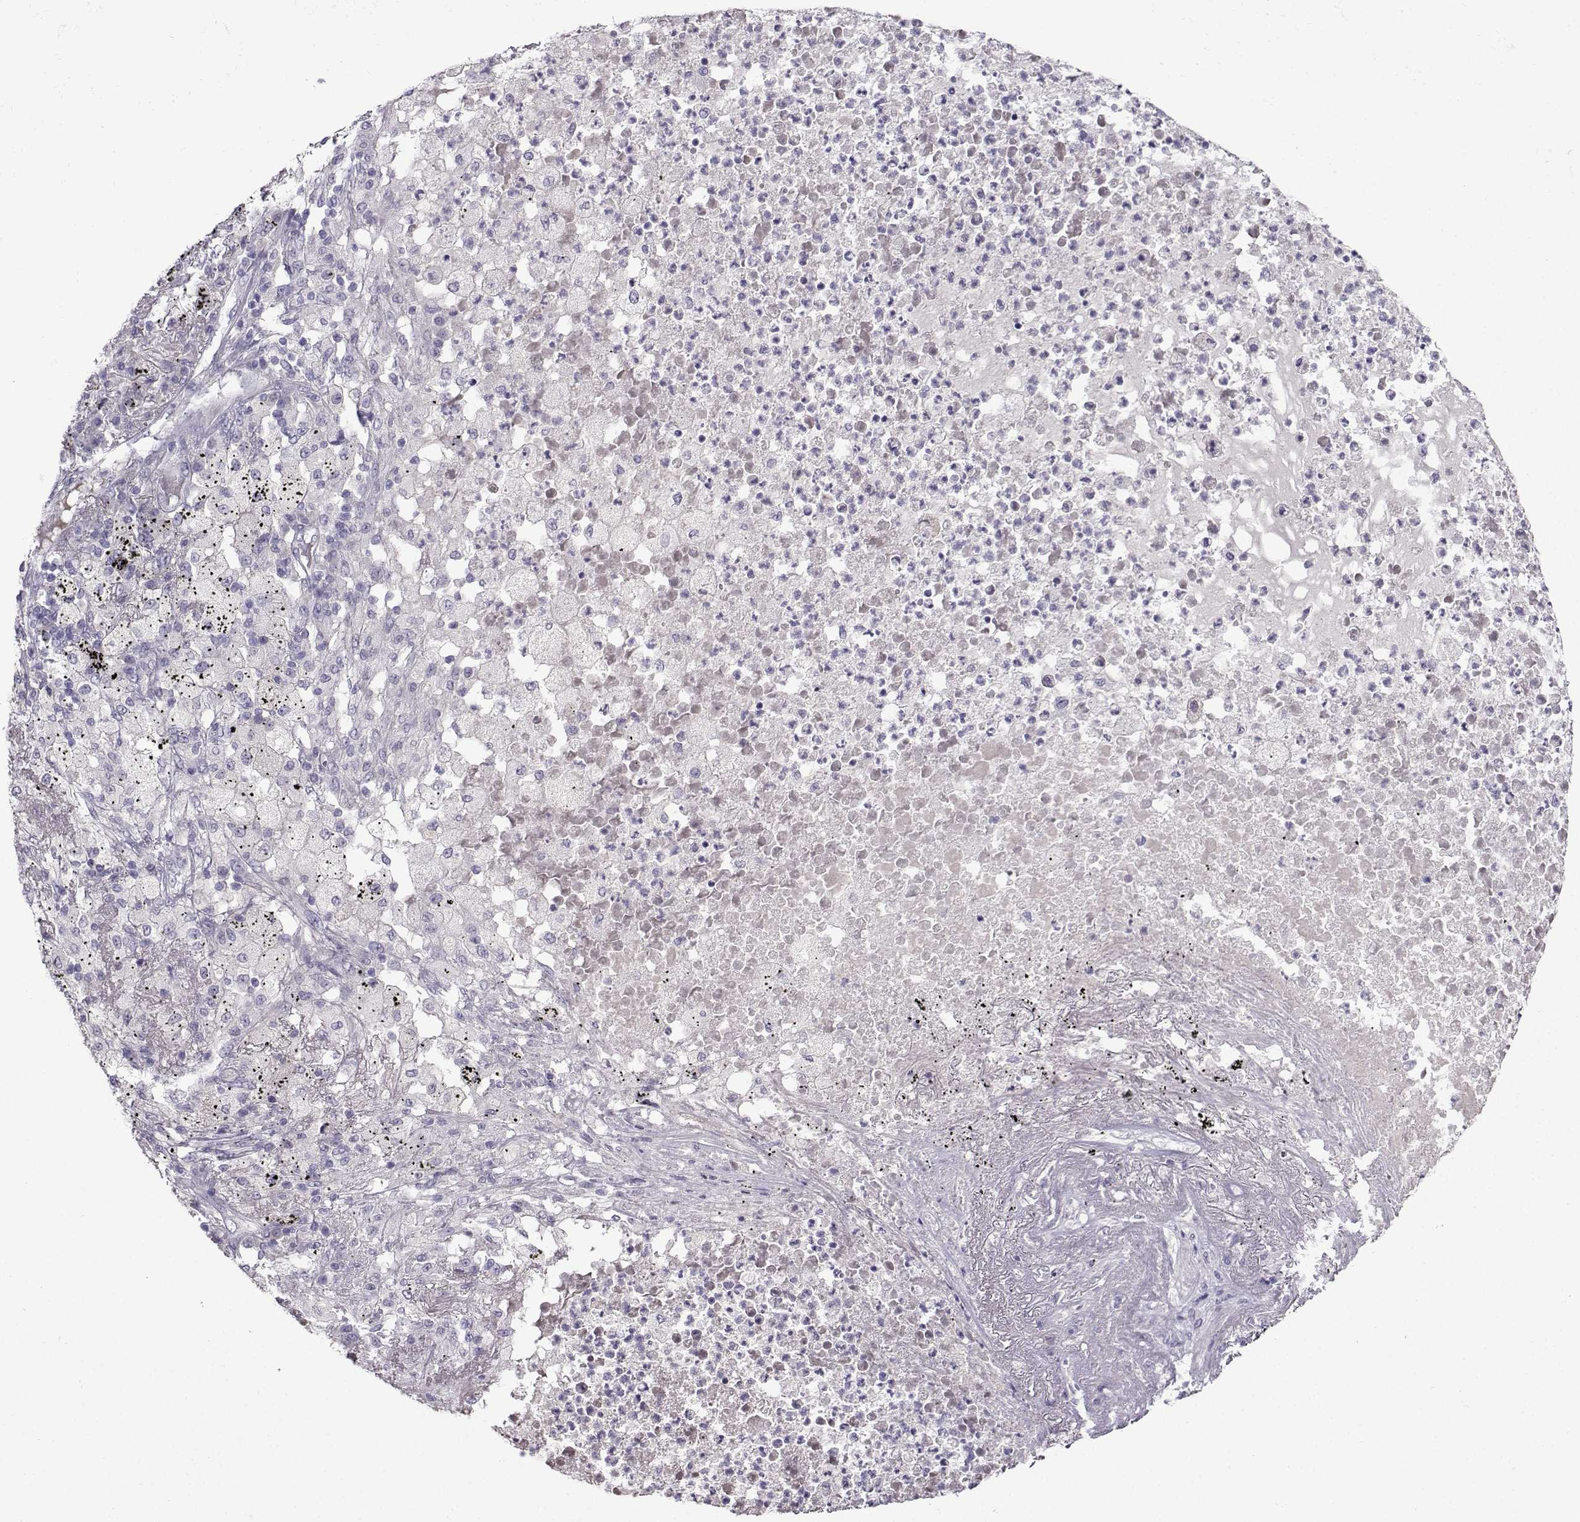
{"staining": {"intensity": "negative", "quantity": "none", "location": "none"}, "tissue": "lung cancer", "cell_type": "Tumor cells", "image_type": "cancer", "snomed": [{"axis": "morphology", "description": "Adenocarcinoma, NOS"}, {"axis": "topography", "description": "Lung"}], "caption": "Immunohistochemical staining of human adenocarcinoma (lung) demonstrates no significant positivity in tumor cells. Nuclei are stained in blue.", "gene": "CRYBB1", "patient": {"sex": "female", "age": 73}}